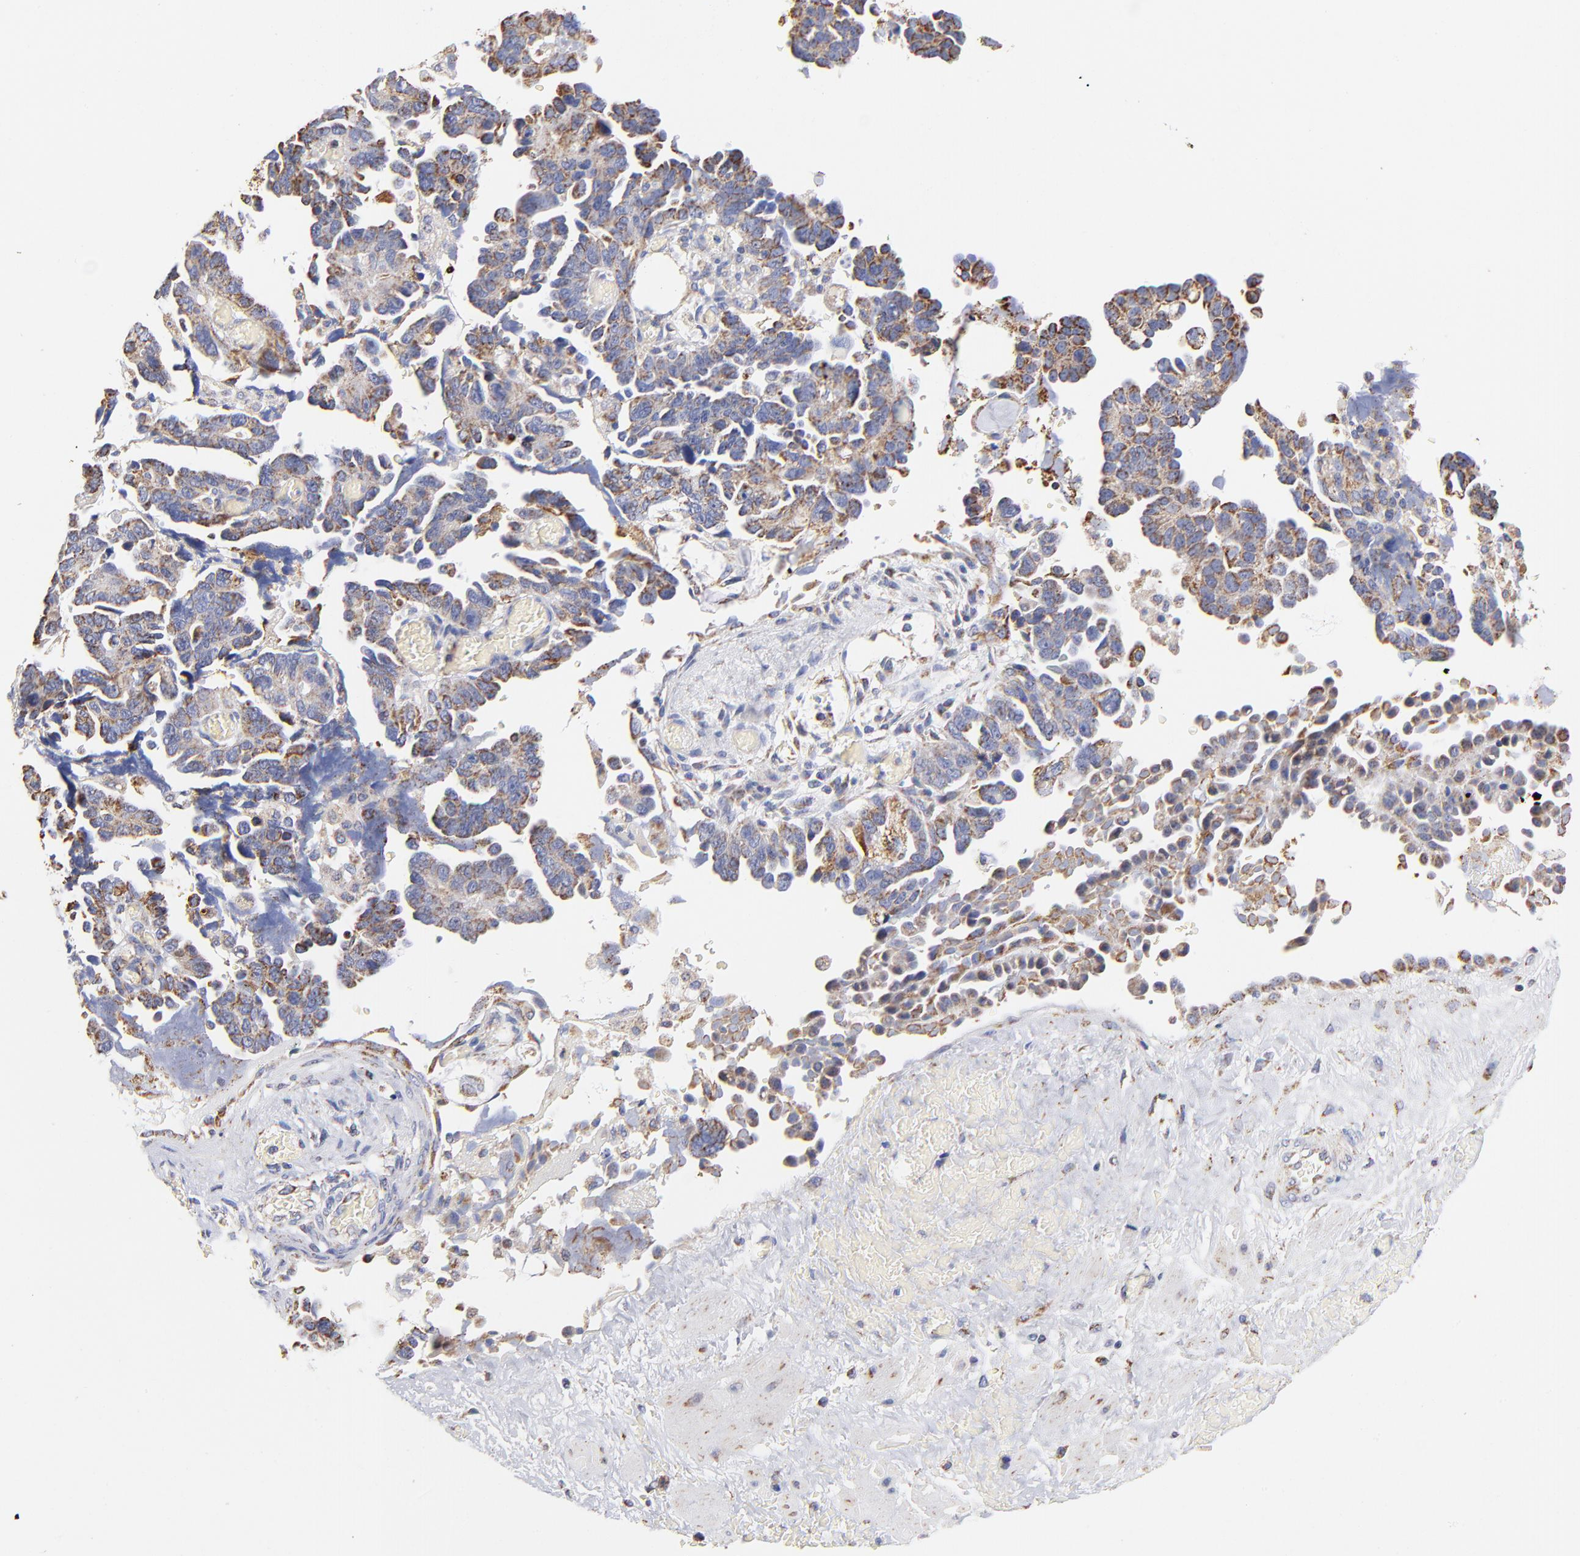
{"staining": {"intensity": "strong", "quantity": "25%-75%", "location": "cytoplasmic/membranous"}, "tissue": "ovarian cancer", "cell_type": "Tumor cells", "image_type": "cancer", "snomed": [{"axis": "morphology", "description": "Cystadenocarcinoma, serous, NOS"}, {"axis": "topography", "description": "Ovary"}], "caption": "Immunohistochemical staining of serous cystadenocarcinoma (ovarian) reveals high levels of strong cytoplasmic/membranous positivity in approximately 25%-75% of tumor cells. (Brightfield microscopy of DAB IHC at high magnification).", "gene": "PHB1", "patient": {"sex": "female", "age": 63}}